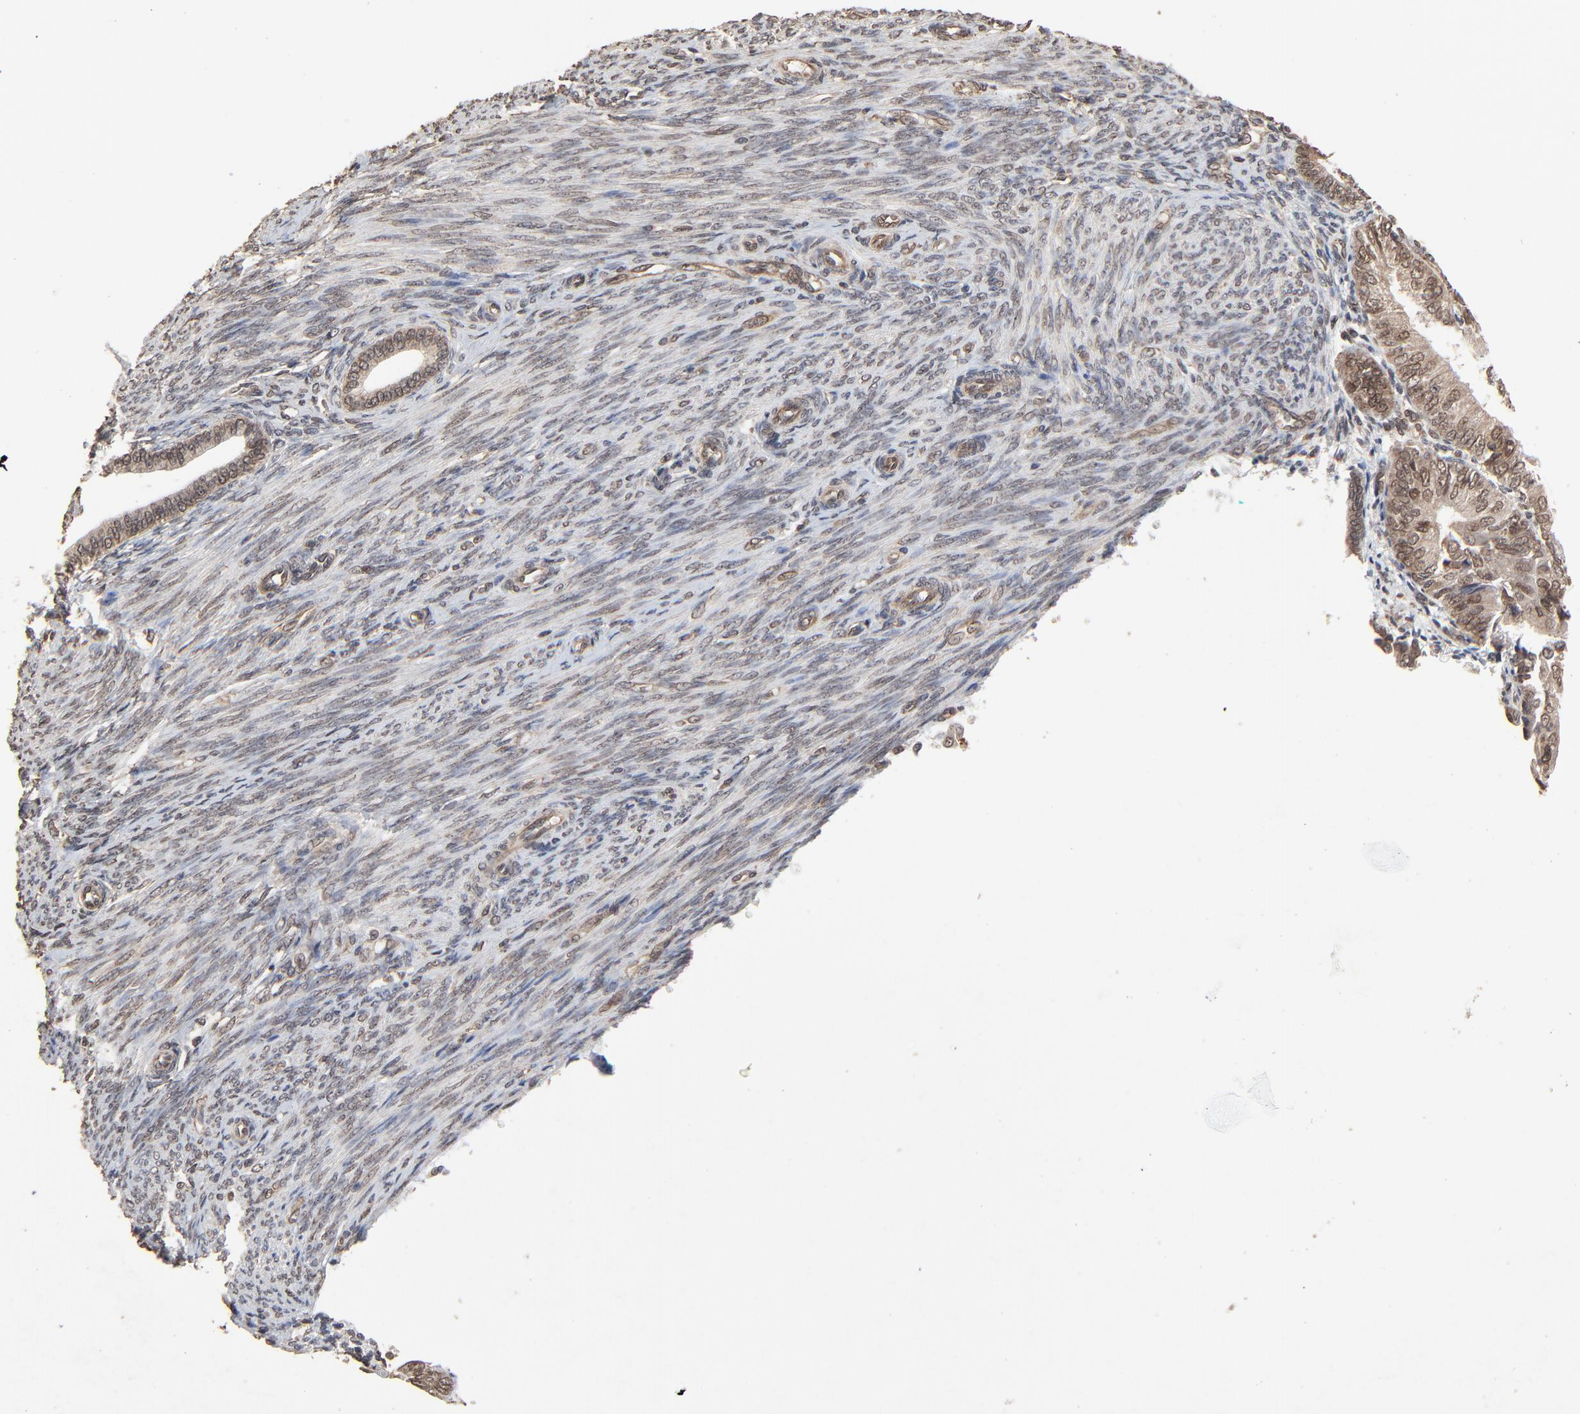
{"staining": {"intensity": "moderate", "quantity": ">75%", "location": "cytoplasmic/membranous,nuclear"}, "tissue": "endometrial cancer", "cell_type": "Tumor cells", "image_type": "cancer", "snomed": [{"axis": "morphology", "description": "Adenocarcinoma, NOS"}, {"axis": "topography", "description": "Endometrium"}], "caption": "This histopathology image reveals IHC staining of endometrial cancer, with medium moderate cytoplasmic/membranous and nuclear staining in approximately >75% of tumor cells.", "gene": "FAM227A", "patient": {"sex": "female", "age": 79}}